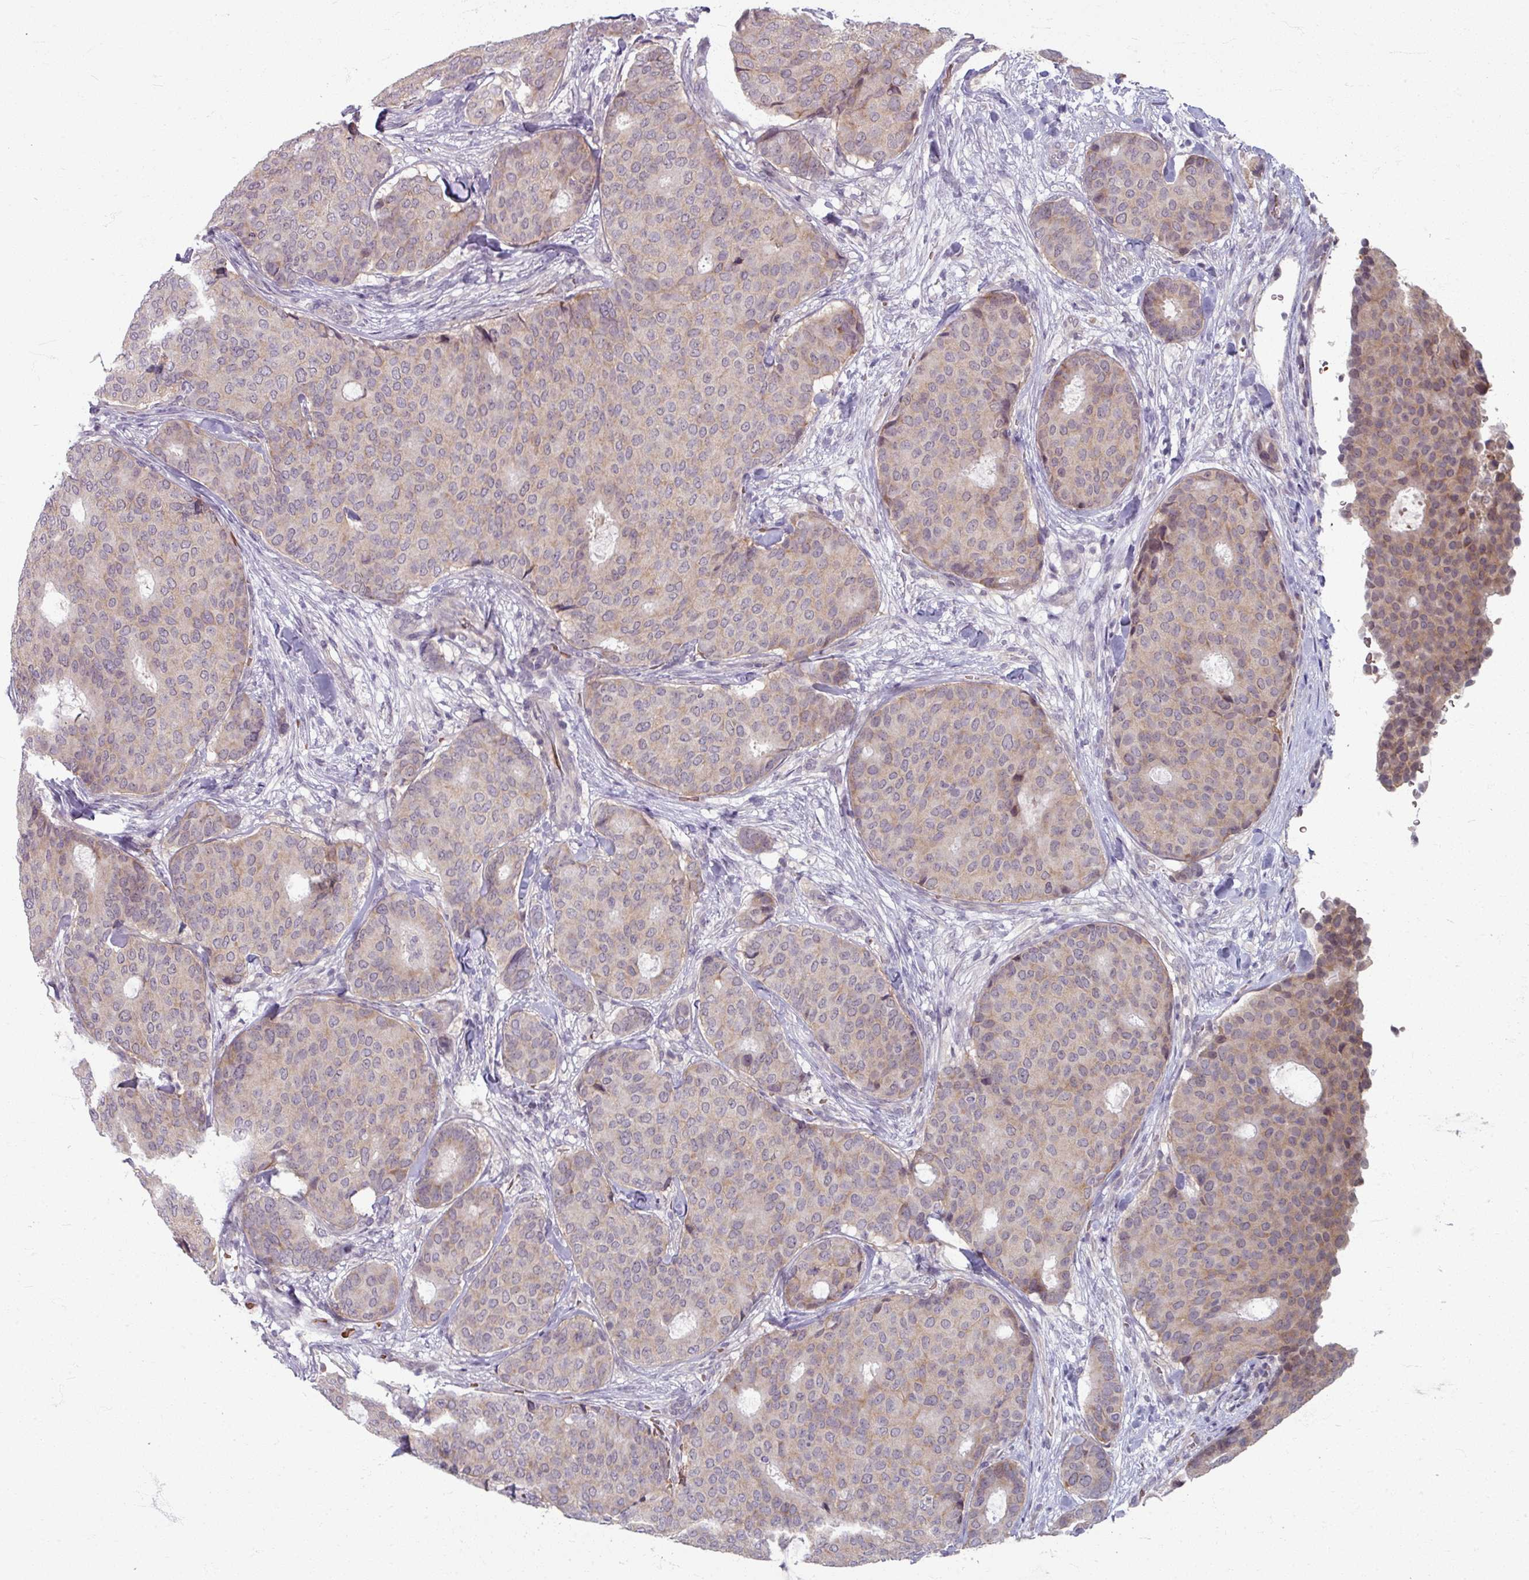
{"staining": {"intensity": "weak", "quantity": "25%-75%", "location": "cytoplasmic/membranous"}, "tissue": "breast cancer", "cell_type": "Tumor cells", "image_type": "cancer", "snomed": [{"axis": "morphology", "description": "Duct carcinoma"}, {"axis": "topography", "description": "Breast"}], "caption": "Protein expression analysis of human breast cancer reveals weak cytoplasmic/membranous positivity in approximately 25%-75% of tumor cells.", "gene": "KMT5C", "patient": {"sex": "female", "age": 75}}